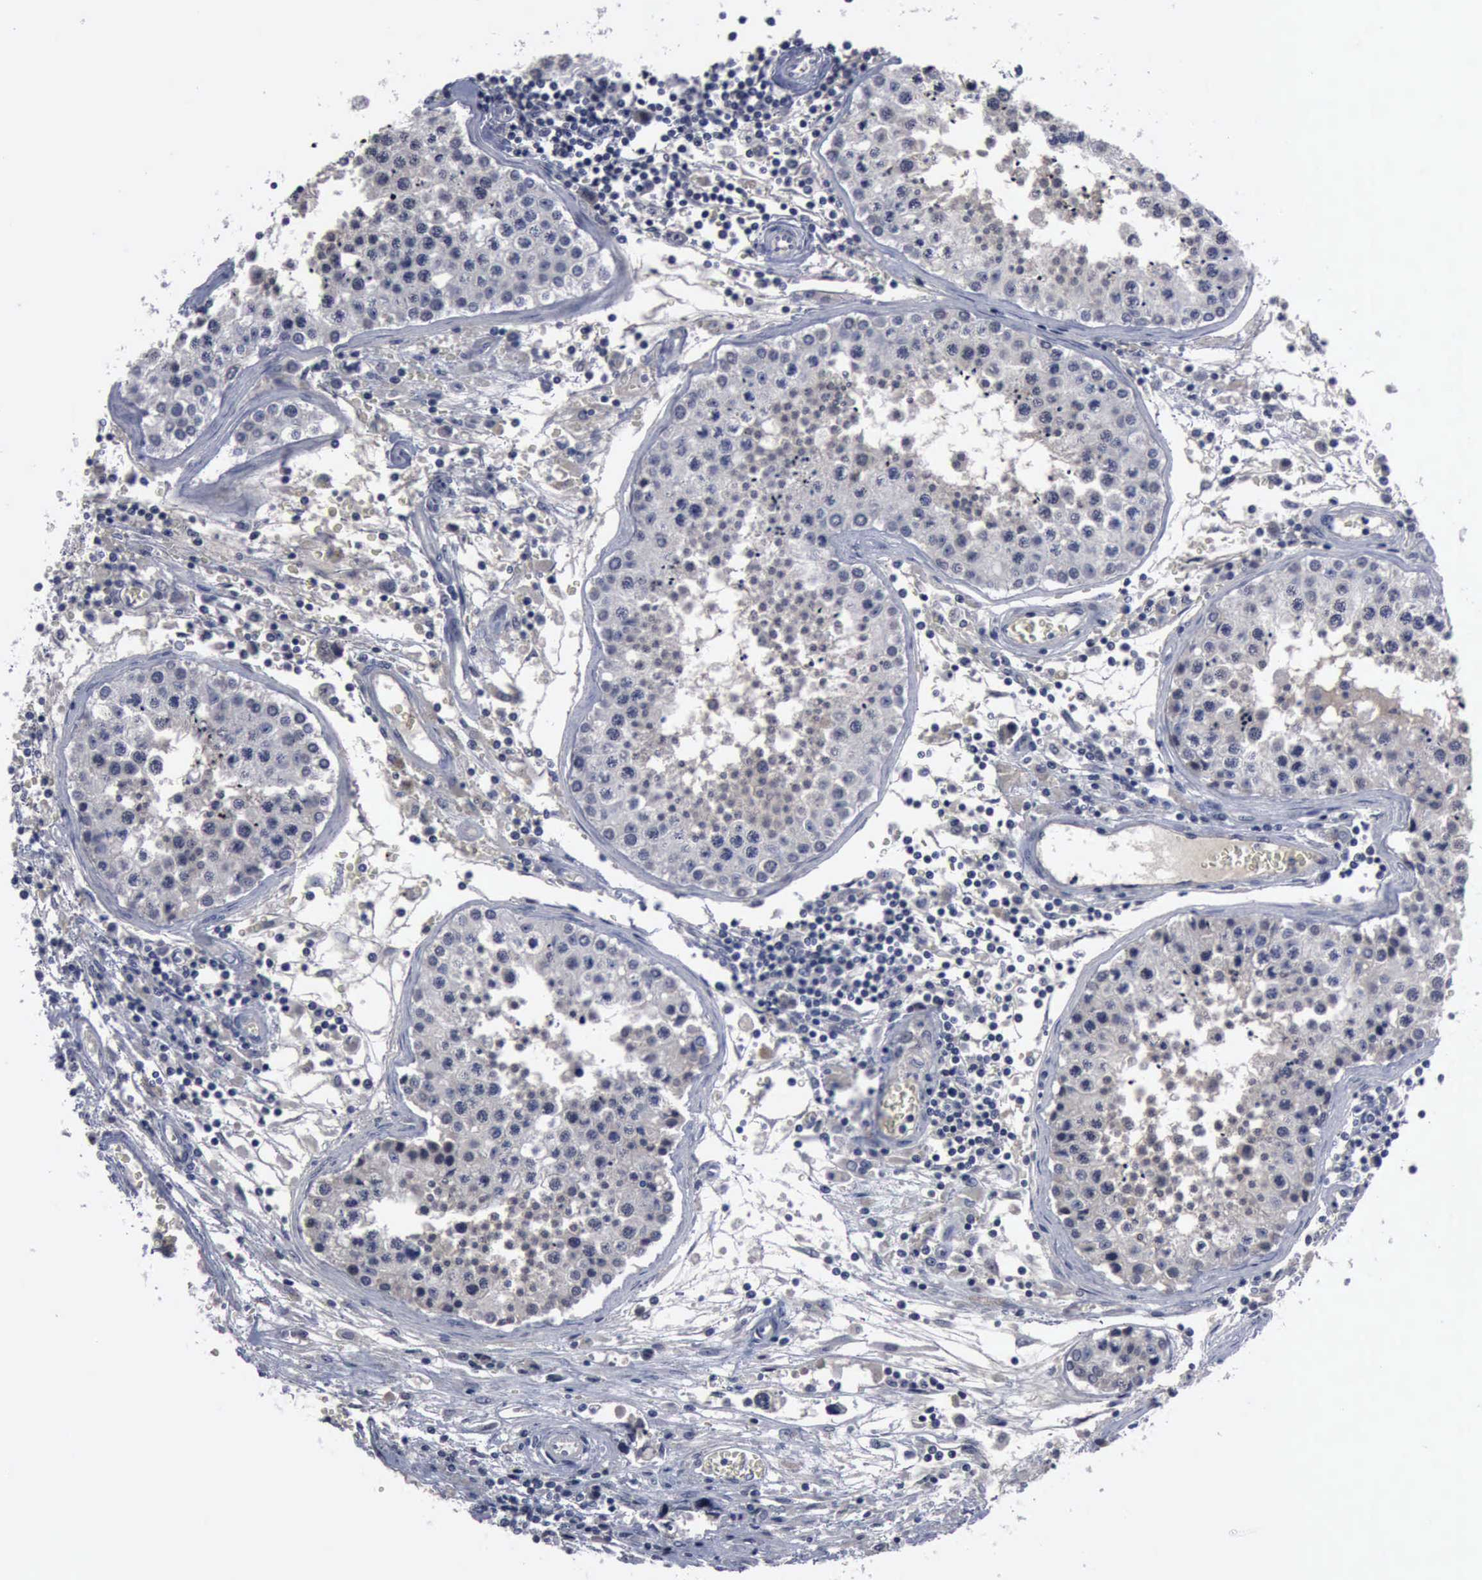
{"staining": {"intensity": "negative", "quantity": "none", "location": "none"}, "tissue": "testis cancer", "cell_type": "Tumor cells", "image_type": "cancer", "snomed": [{"axis": "morphology", "description": "Carcinoma, Embryonal, NOS"}, {"axis": "topography", "description": "Testis"}], "caption": "This is an immunohistochemistry (IHC) histopathology image of human testis cancer. There is no expression in tumor cells.", "gene": "MYO18B", "patient": {"sex": "male", "age": 31}}